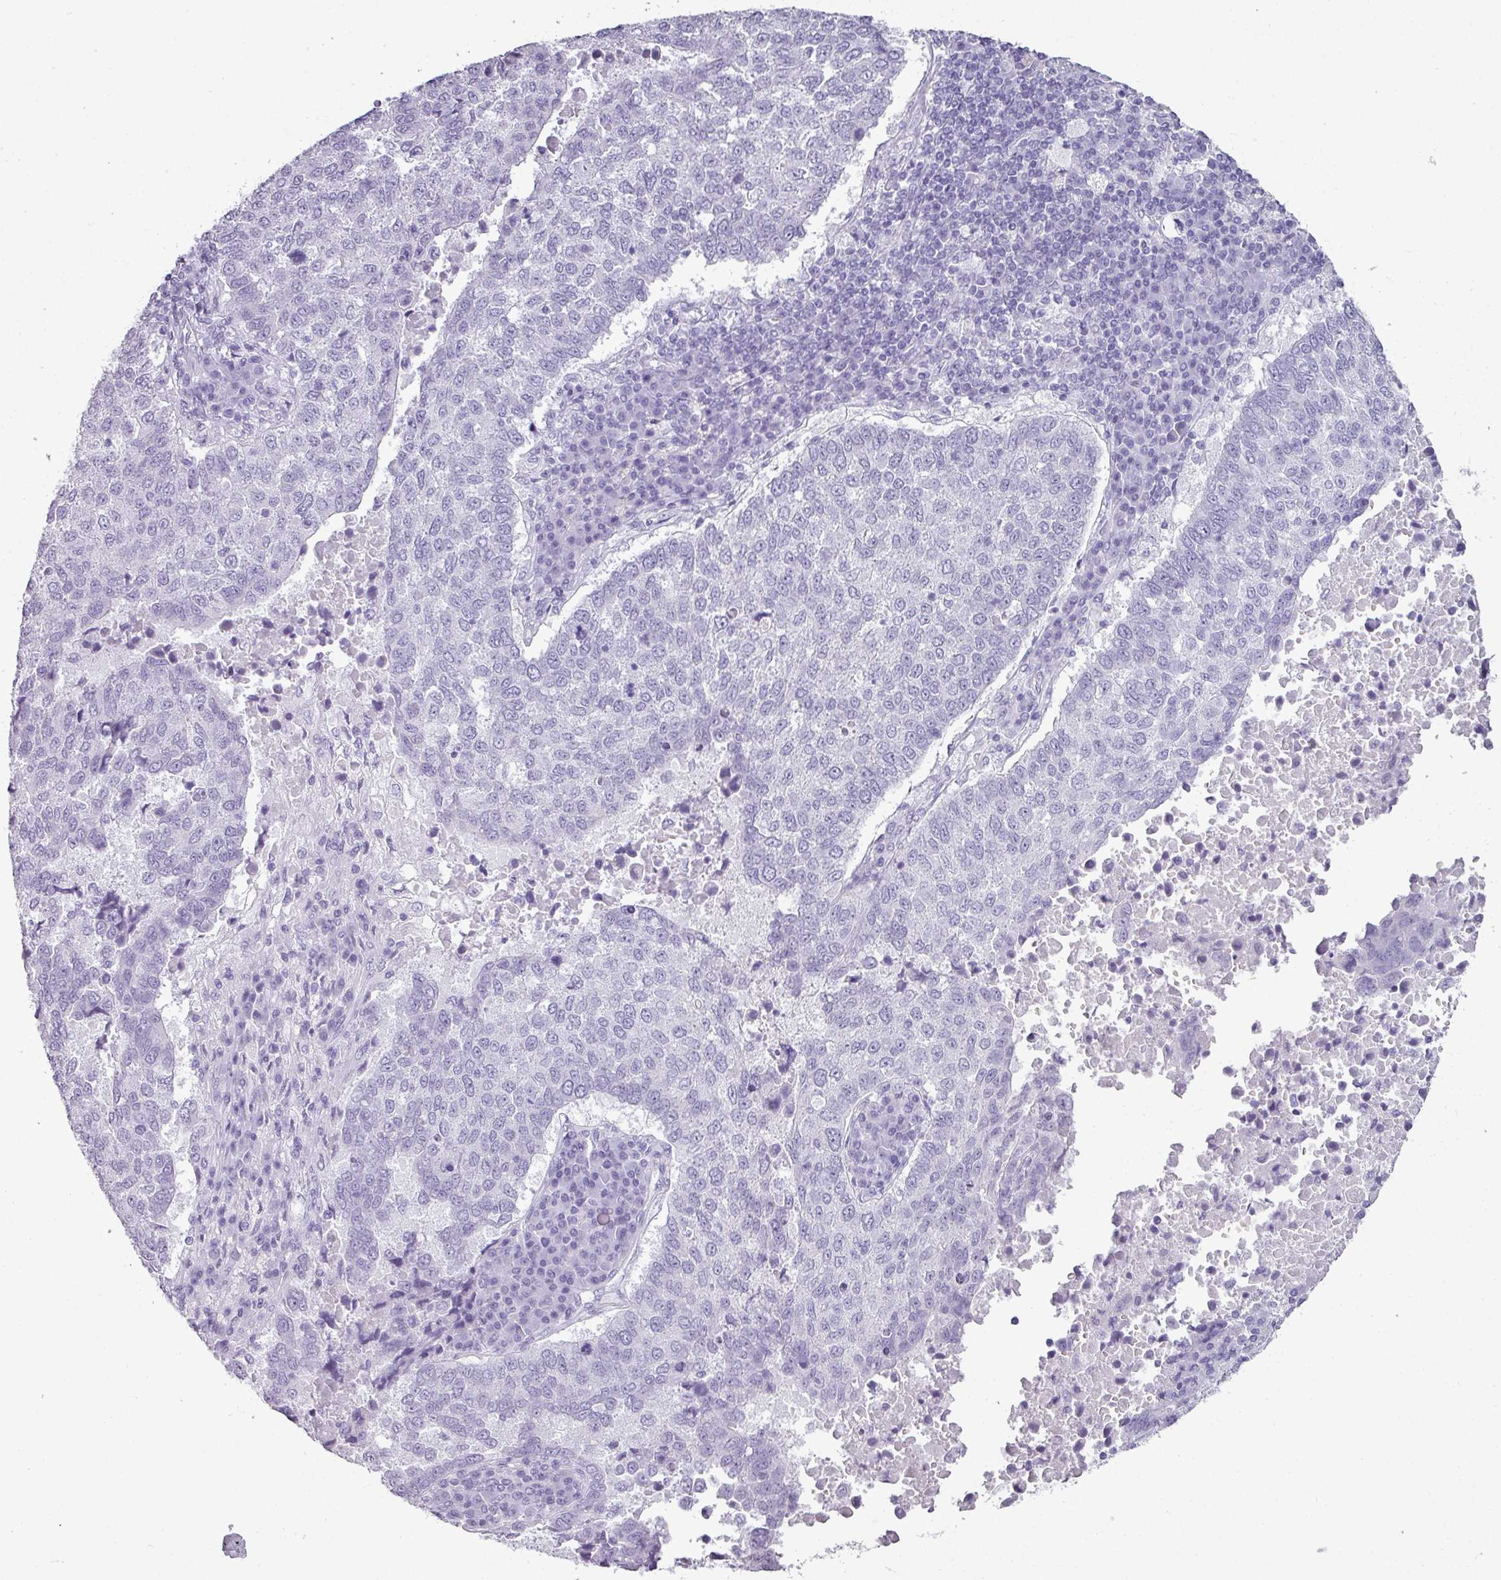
{"staining": {"intensity": "negative", "quantity": "none", "location": "none"}, "tissue": "lung cancer", "cell_type": "Tumor cells", "image_type": "cancer", "snomed": [{"axis": "morphology", "description": "Squamous cell carcinoma, NOS"}, {"axis": "topography", "description": "Lung"}], "caption": "Lung cancer was stained to show a protein in brown. There is no significant expression in tumor cells.", "gene": "SCT", "patient": {"sex": "male", "age": 73}}